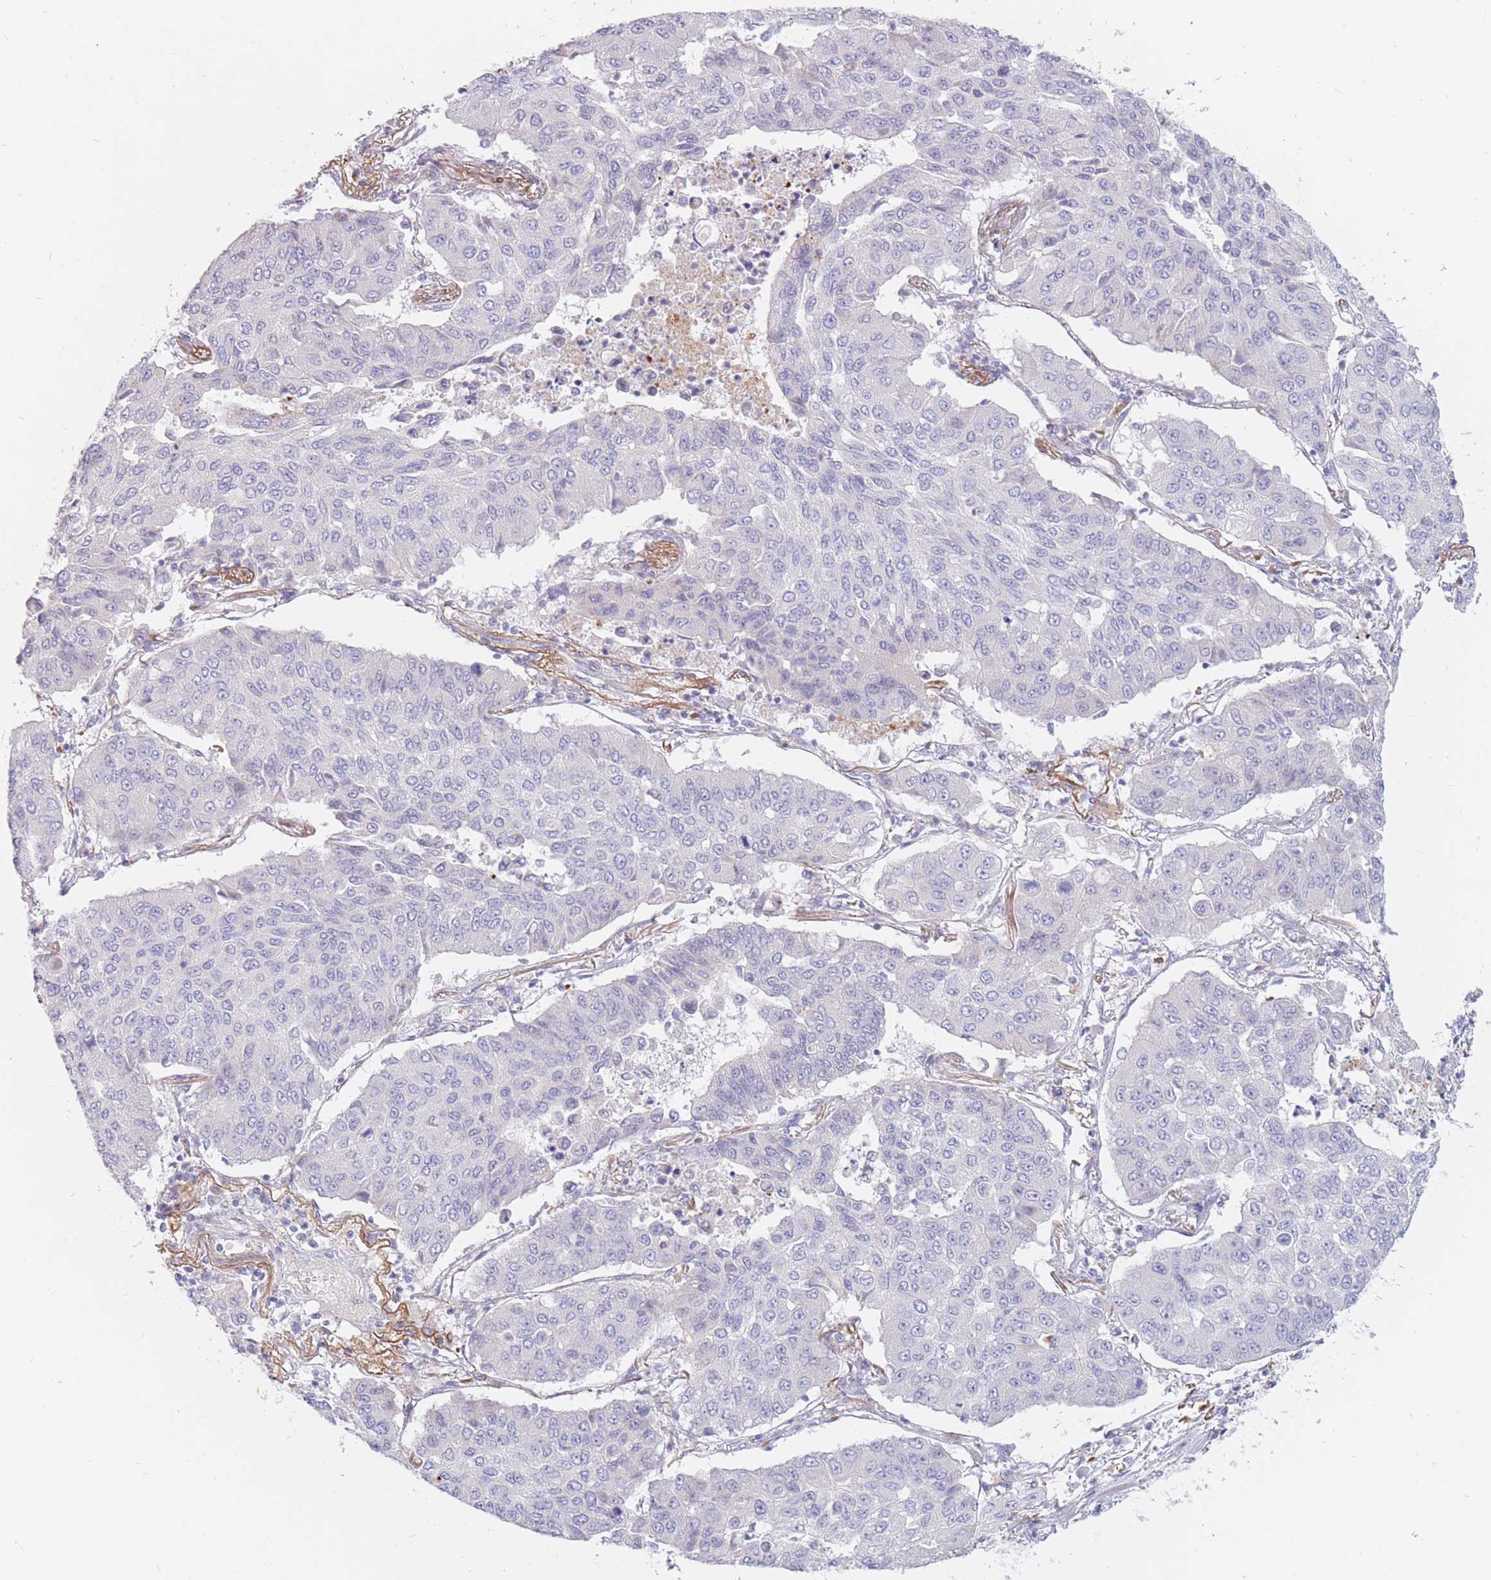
{"staining": {"intensity": "negative", "quantity": "none", "location": "none"}, "tissue": "lung cancer", "cell_type": "Tumor cells", "image_type": "cancer", "snomed": [{"axis": "morphology", "description": "Squamous cell carcinoma, NOS"}, {"axis": "topography", "description": "Lung"}], "caption": "Human lung cancer stained for a protein using IHC shows no positivity in tumor cells.", "gene": "PTGDR", "patient": {"sex": "male", "age": 74}}